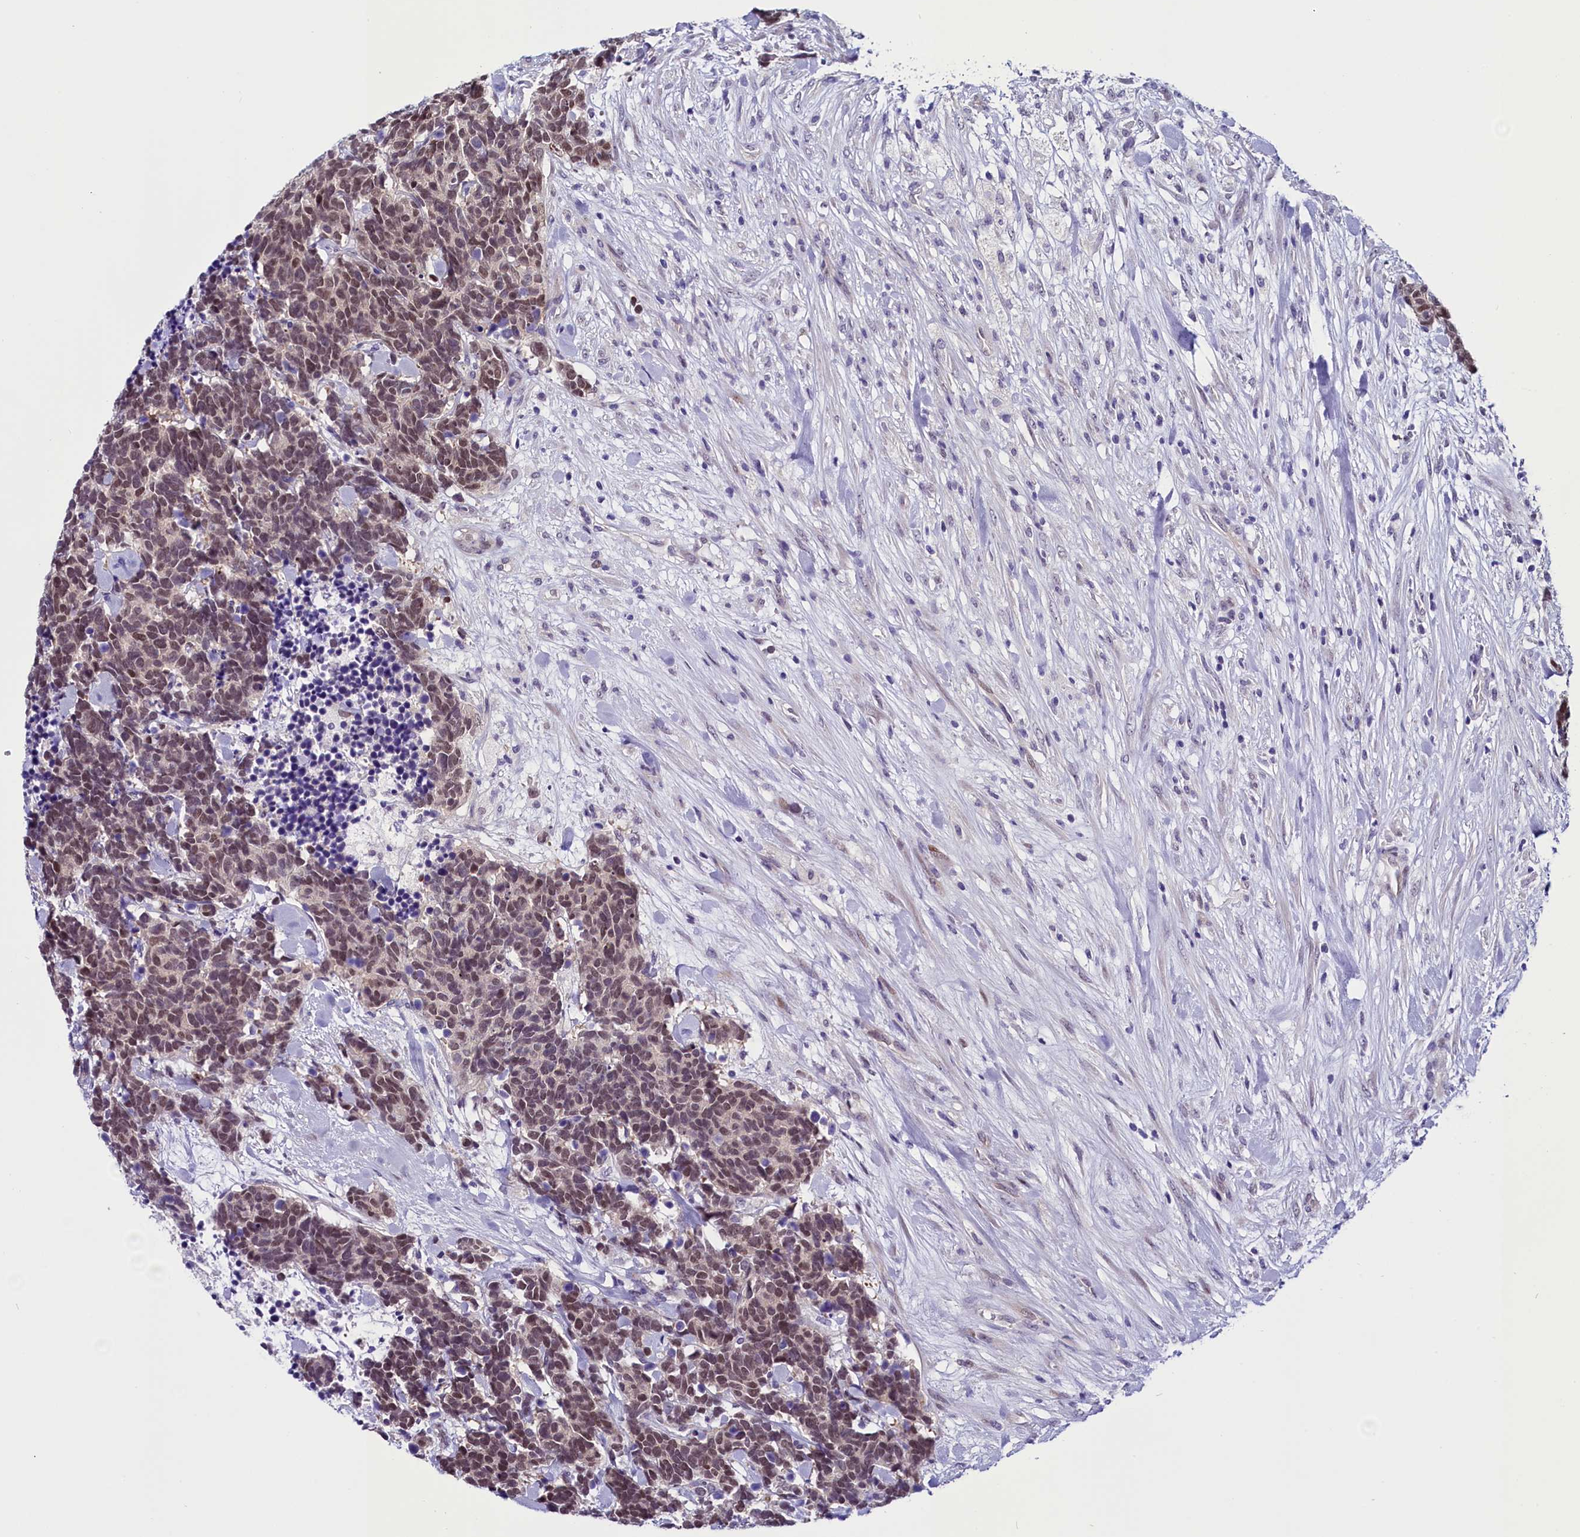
{"staining": {"intensity": "weak", "quantity": "25%-75%", "location": "nuclear"}, "tissue": "carcinoid", "cell_type": "Tumor cells", "image_type": "cancer", "snomed": [{"axis": "morphology", "description": "Carcinoma, NOS"}, {"axis": "morphology", "description": "Carcinoid, malignant, NOS"}, {"axis": "topography", "description": "Prostate"}], "caption": "IHC histopathology image of human carcinoma stained for a protein (brown), which reveals low levels of weak nuclear staining in about 25%-75% of tumor cells.", "gene": "CCDC106", "patient": {"sex": "male", "age": 57}}